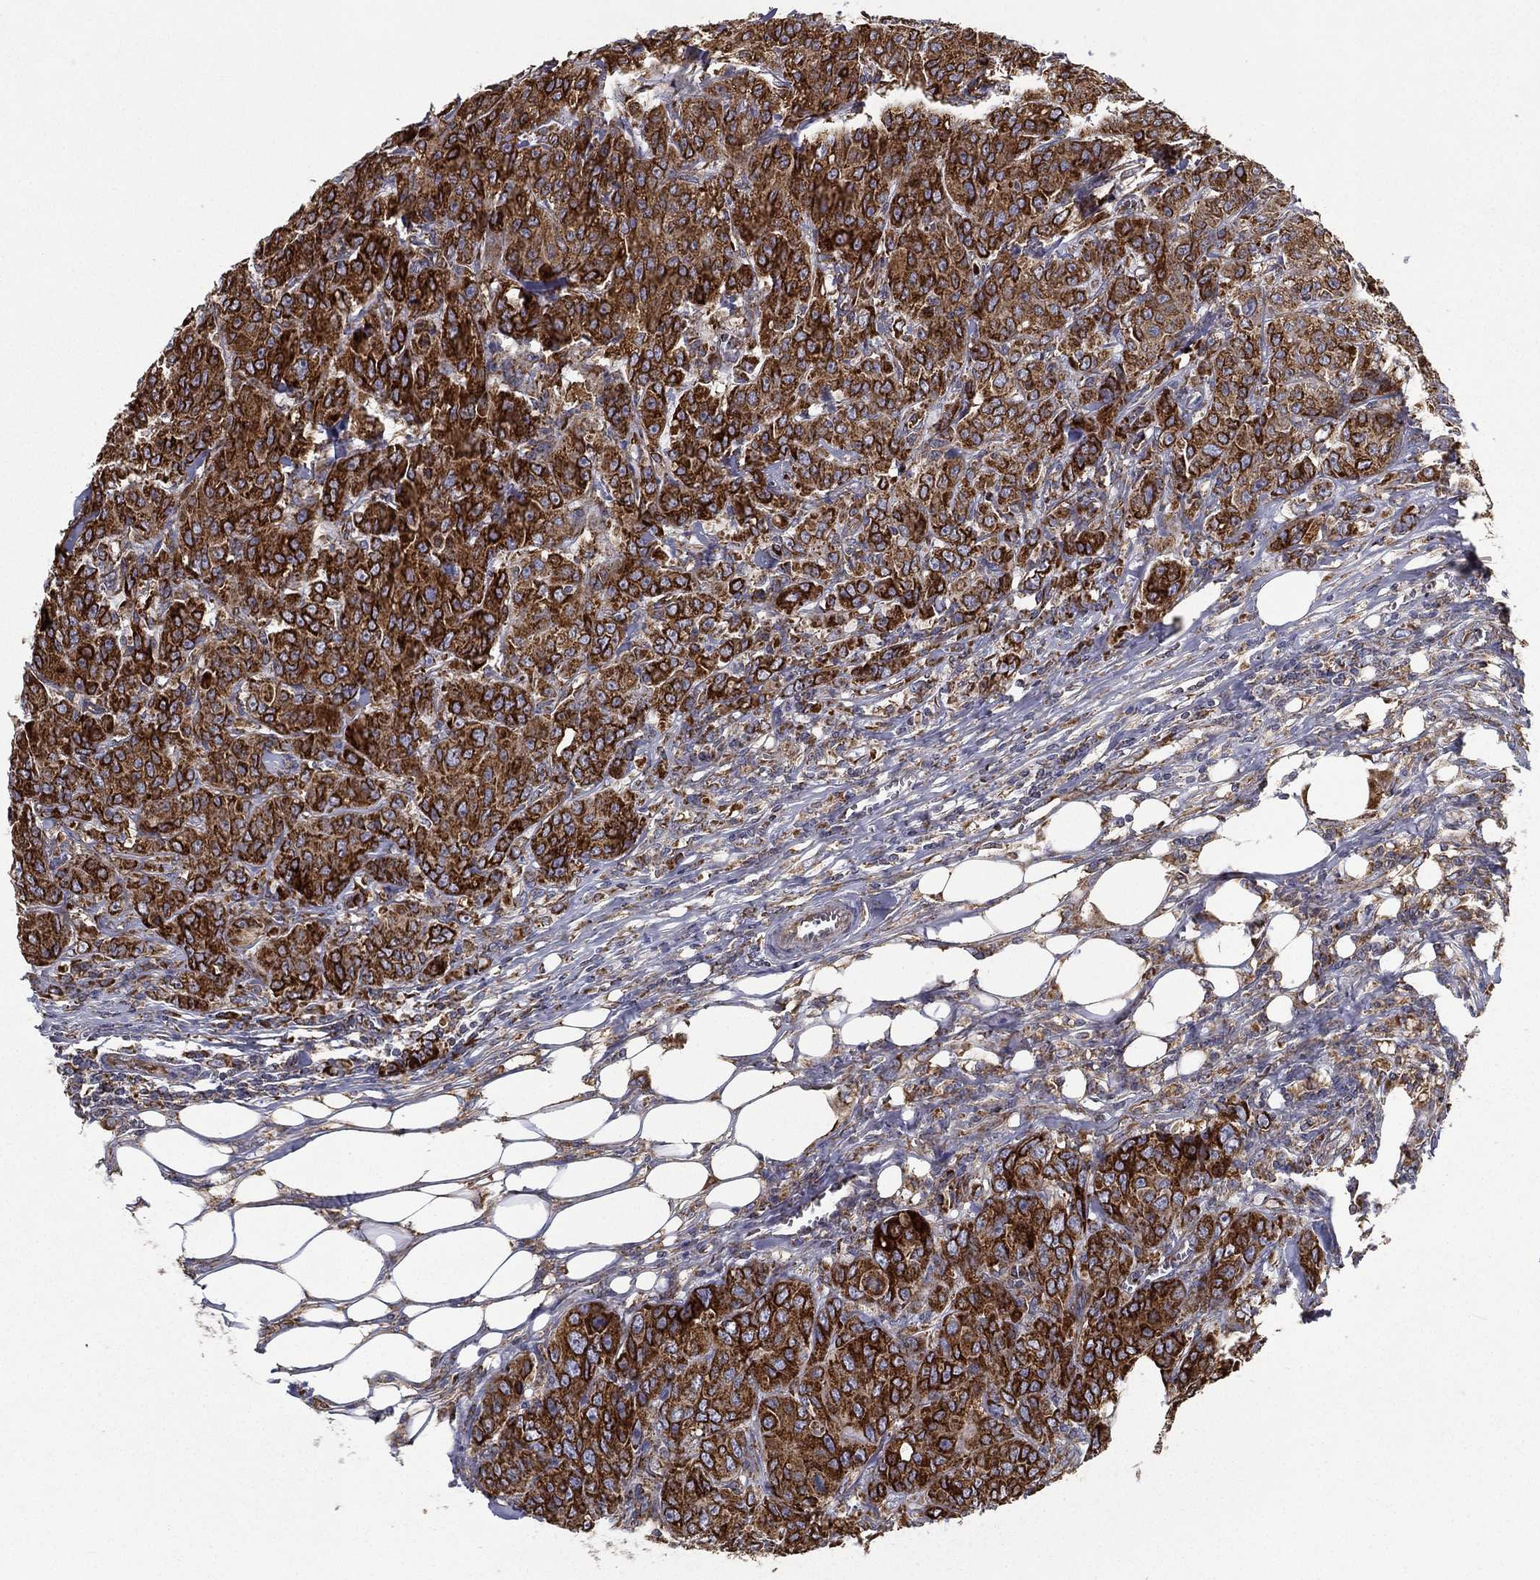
{"staining": {"intensity": "strong", "quantity": ">75%", "location": "cytoplasmic/membranous"}, "tissue": "breast cancer", "cell_type": "Tumor cells", "image_type": "cancer", "snomed": [{"axis": "morphology", "description": "Duct carcinoma"}, {"axis": "topography", "description": "Breast"}], "caption": "The histopathology image demonstrates staining of breast cancer, revealing strong cytoplasmic/membranous protein staining (brown color) within tumor cells.", "gene": "MT-CYB", "patient": {"sex": "female", "age": 43}}